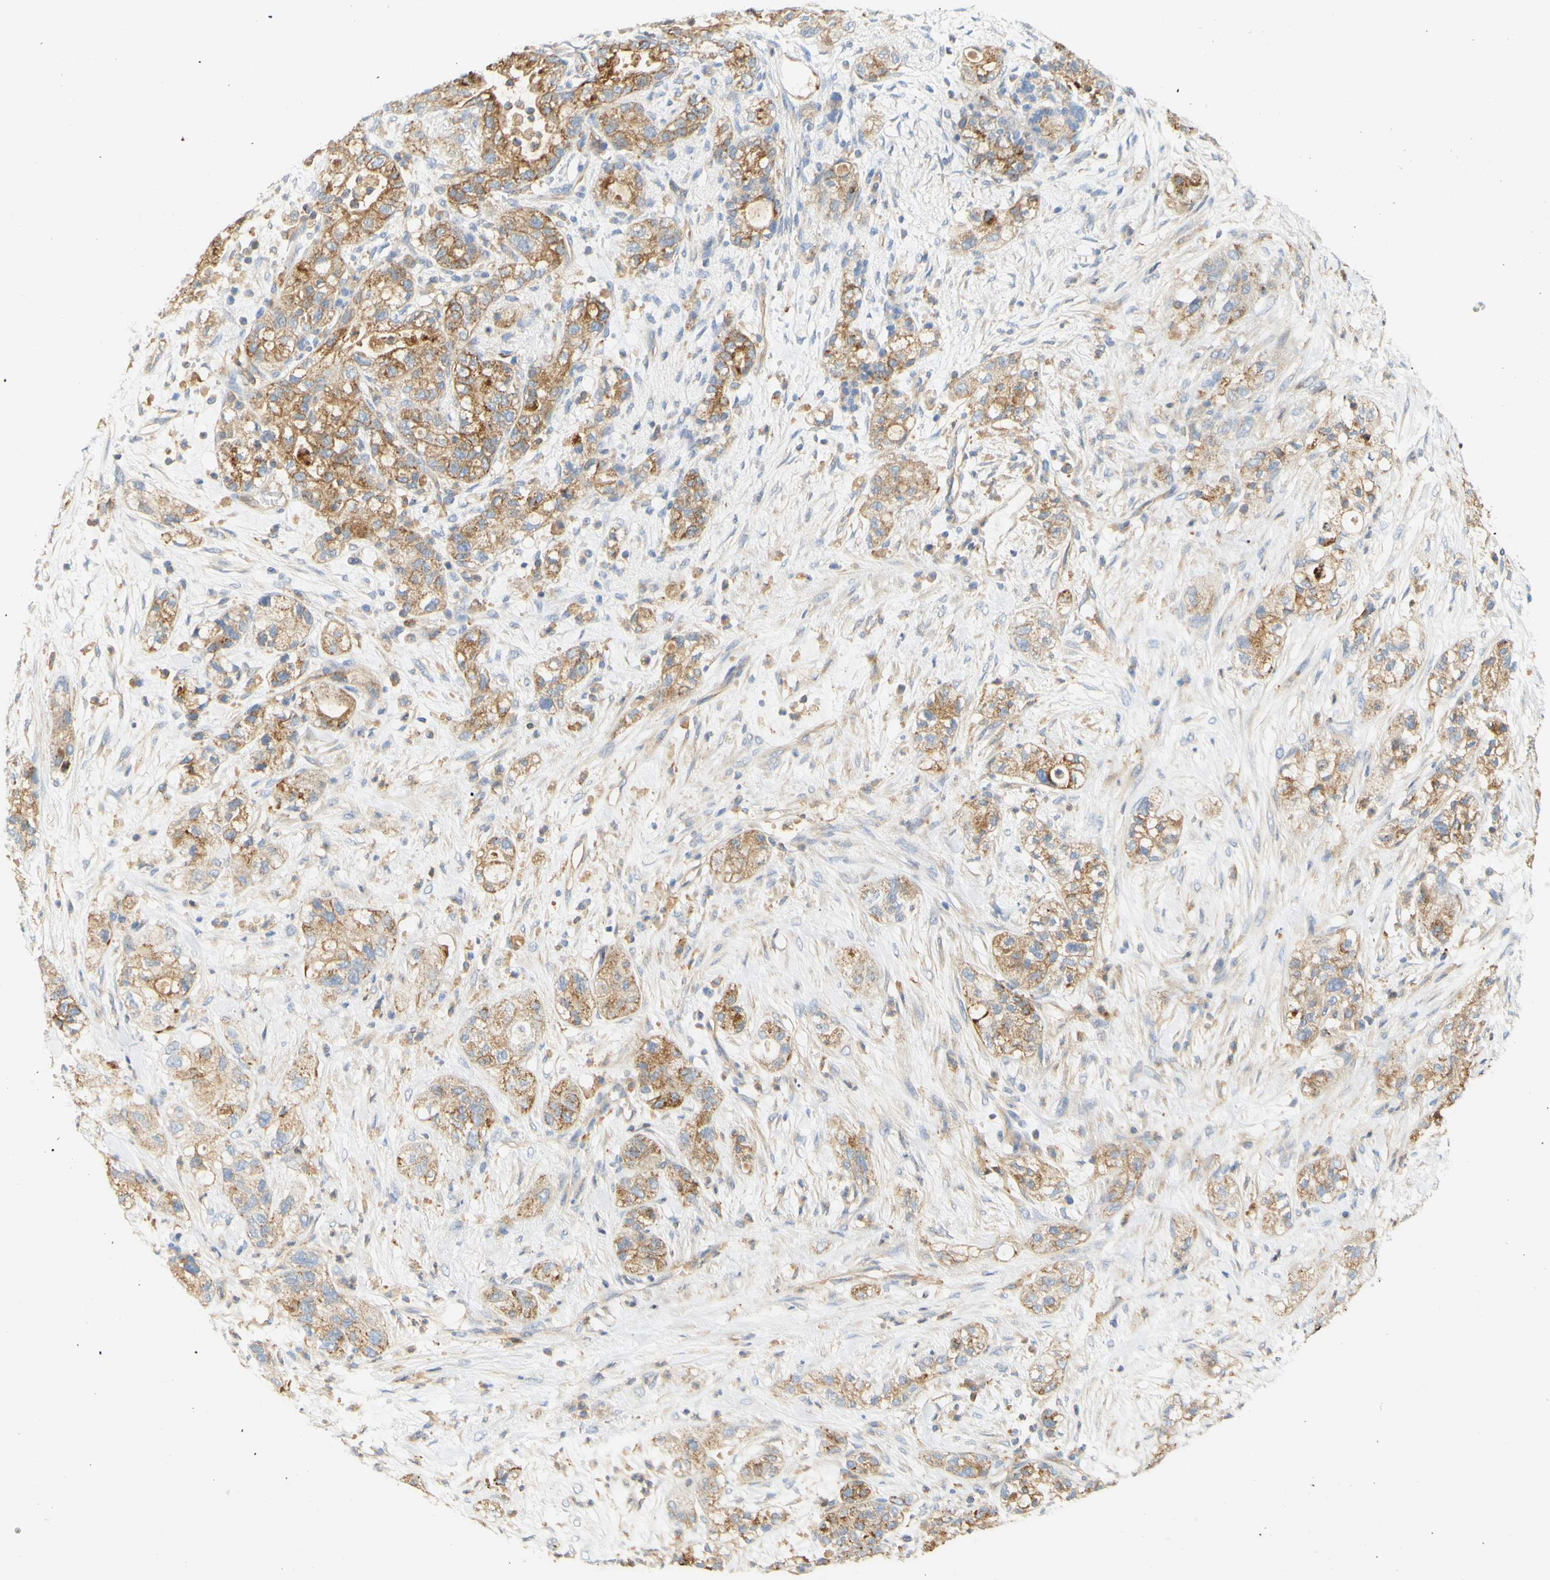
{"staining": {"intensity": "moderate", "quantity": ">75%", "location": "cytoplasmic/membranous"}, "tissue": "pancreatic cancer", "cell_type": "Tumor cells", "image_type": "cancer", "snomed": [{"axis": "morphology", "description": "Adenocarcinoma, NOS"}, {"axis": "topography", "description": "Pancreas"}], "caption": "There is medium levels of moderate cytoplasmic/membranous positivity in tumor cells of pancreatic cancer, as demonstrated by immunohistochemical staining (brown color).", "gene": "PCDH7", "patient": {"sex": "female", "age": 78}}